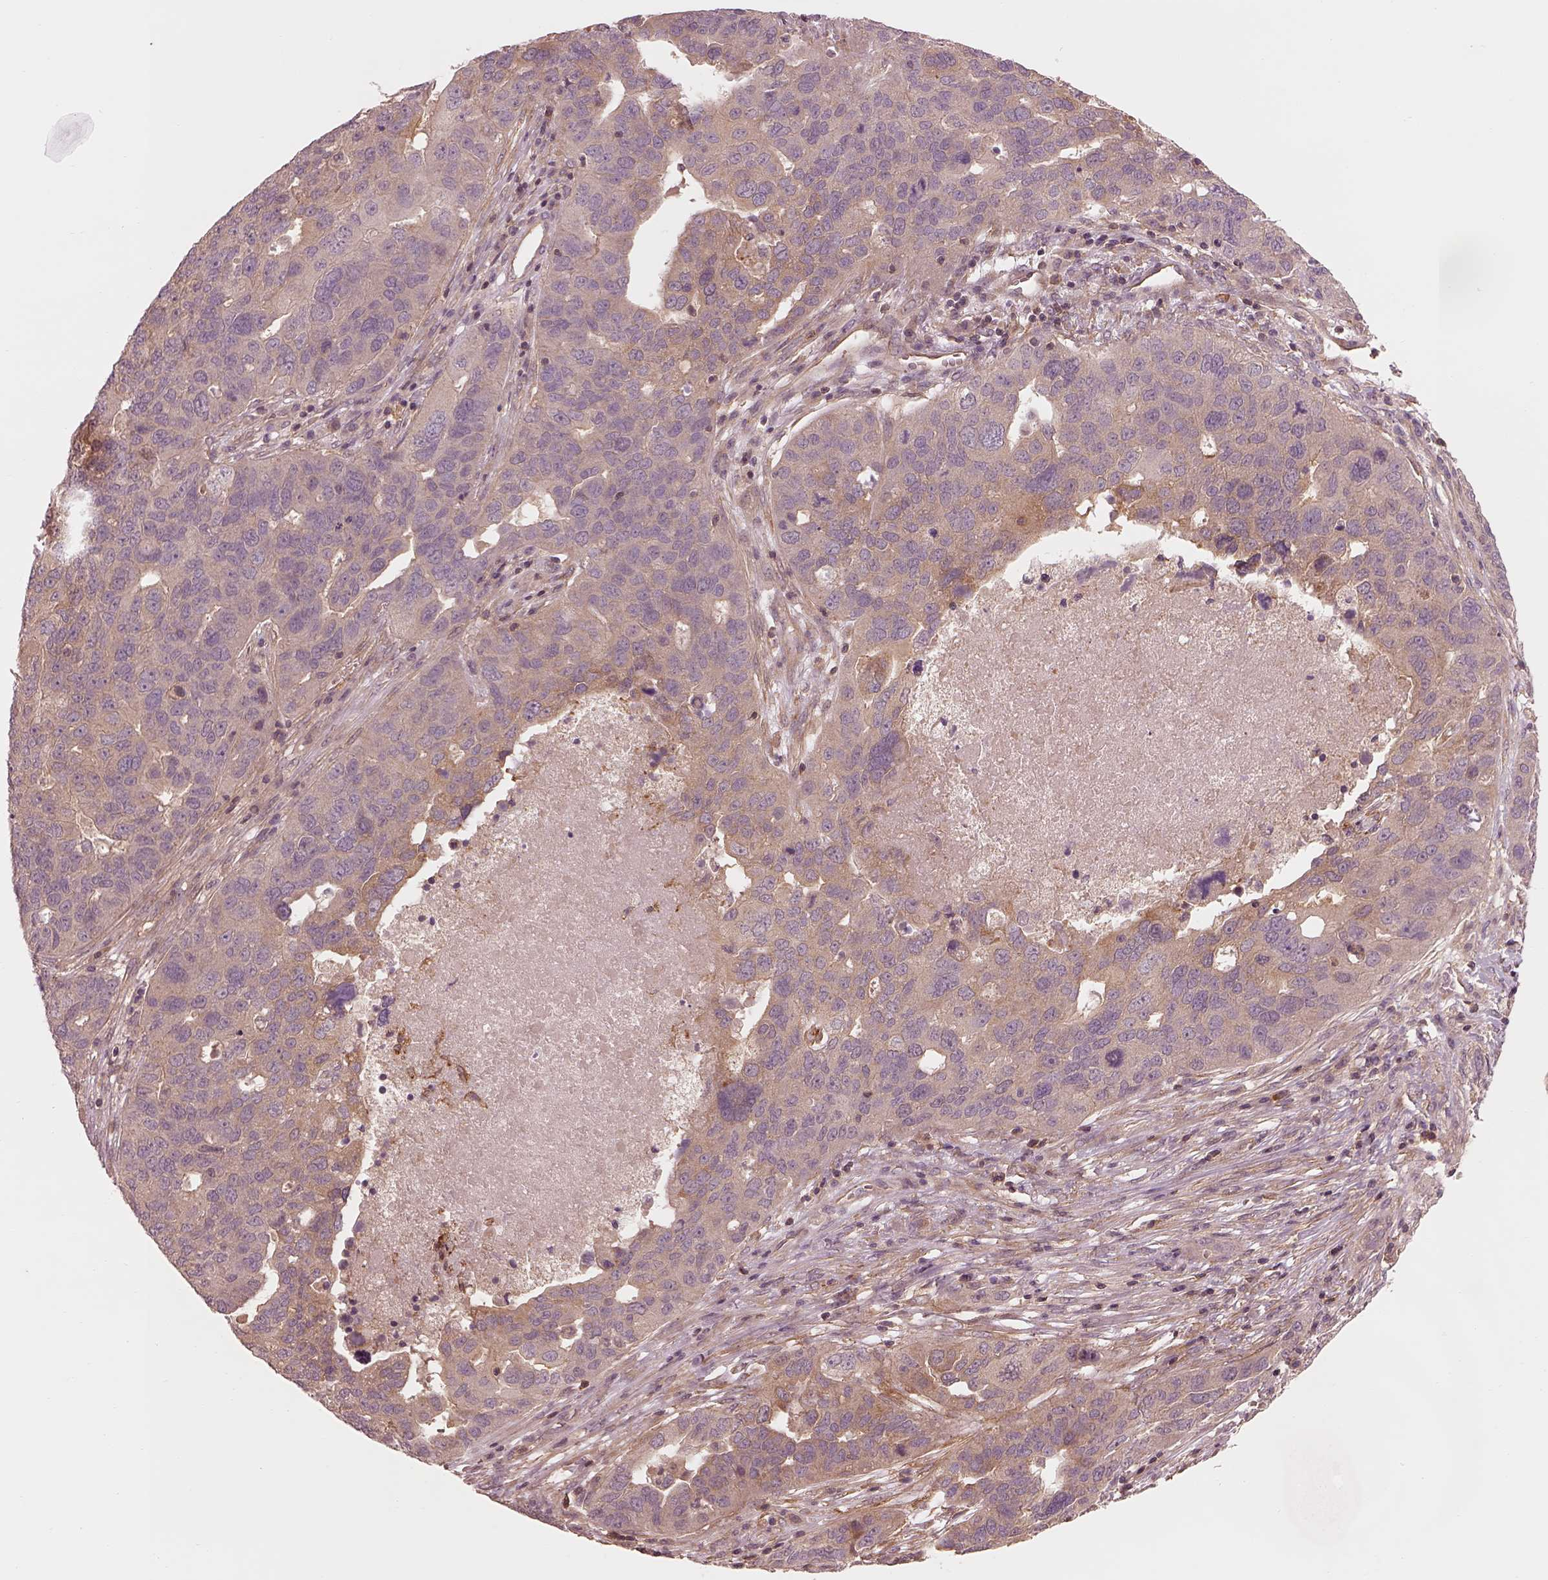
{"staining": {"intensity": "weak", "quantity": "25%-75%", "location": "cytoplasmic/membranous"}, "tissue": "ovarian cancer", "cell_type": "Tumor cells", "image_type": "cancer", "snomed": [{"axis": "morphology", "description": "Carcinoma, endometroid"}, {"axis": "topography", "description": "Soft tissue"}, {"axis": "topography", "description": "Ovary"}], "caption": "IHC photomicrograph of human ovarian endometroid carcinoma stained for a protein (brown), which demonstrates low levels of weak cytoplasmic/membranous positivity in about 25%-75% of tumor cells.", "gene": "FAM107B", "patient": {"sex": "female", "age": 52}}